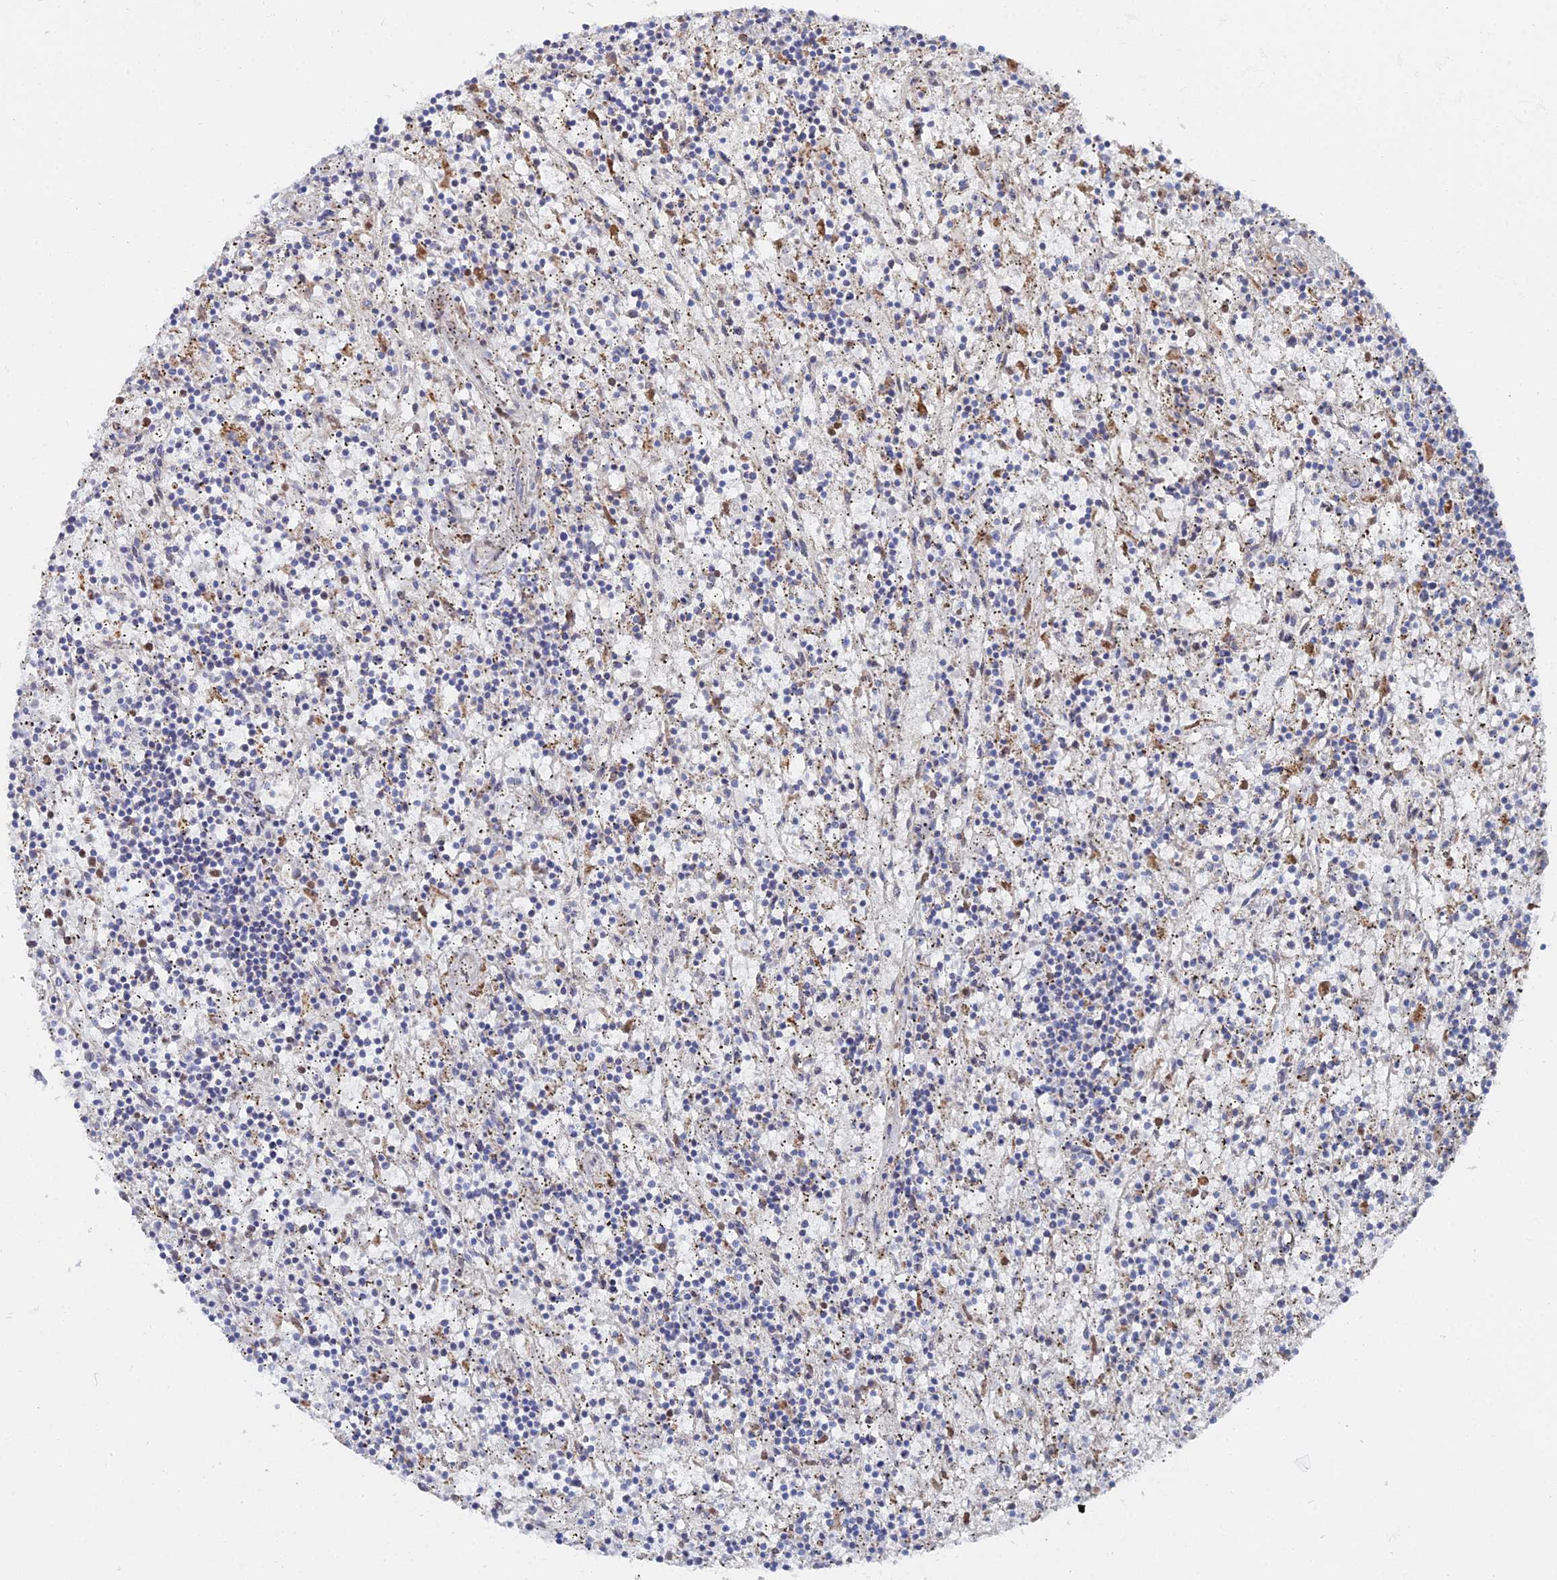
{"staining": {"intensity": "negative", "quantity": "none", "location": "none"}, "tissue": "lymphoma", "cell_type": "Tumor cells", "image_type": "cancer", "snomed": [{"axis": "morphology", "description": "Malignant lymphoma, non-Hodgkin's type, Low grade"}, {"axis": "topography", "description": "Spleen"}], "caption": "DAB immunohistochemical staining of lymphoma reveals no significant expression in tumor cells.", "gene": "MPC1", "patient": {"sex": "male", "age": 76}}